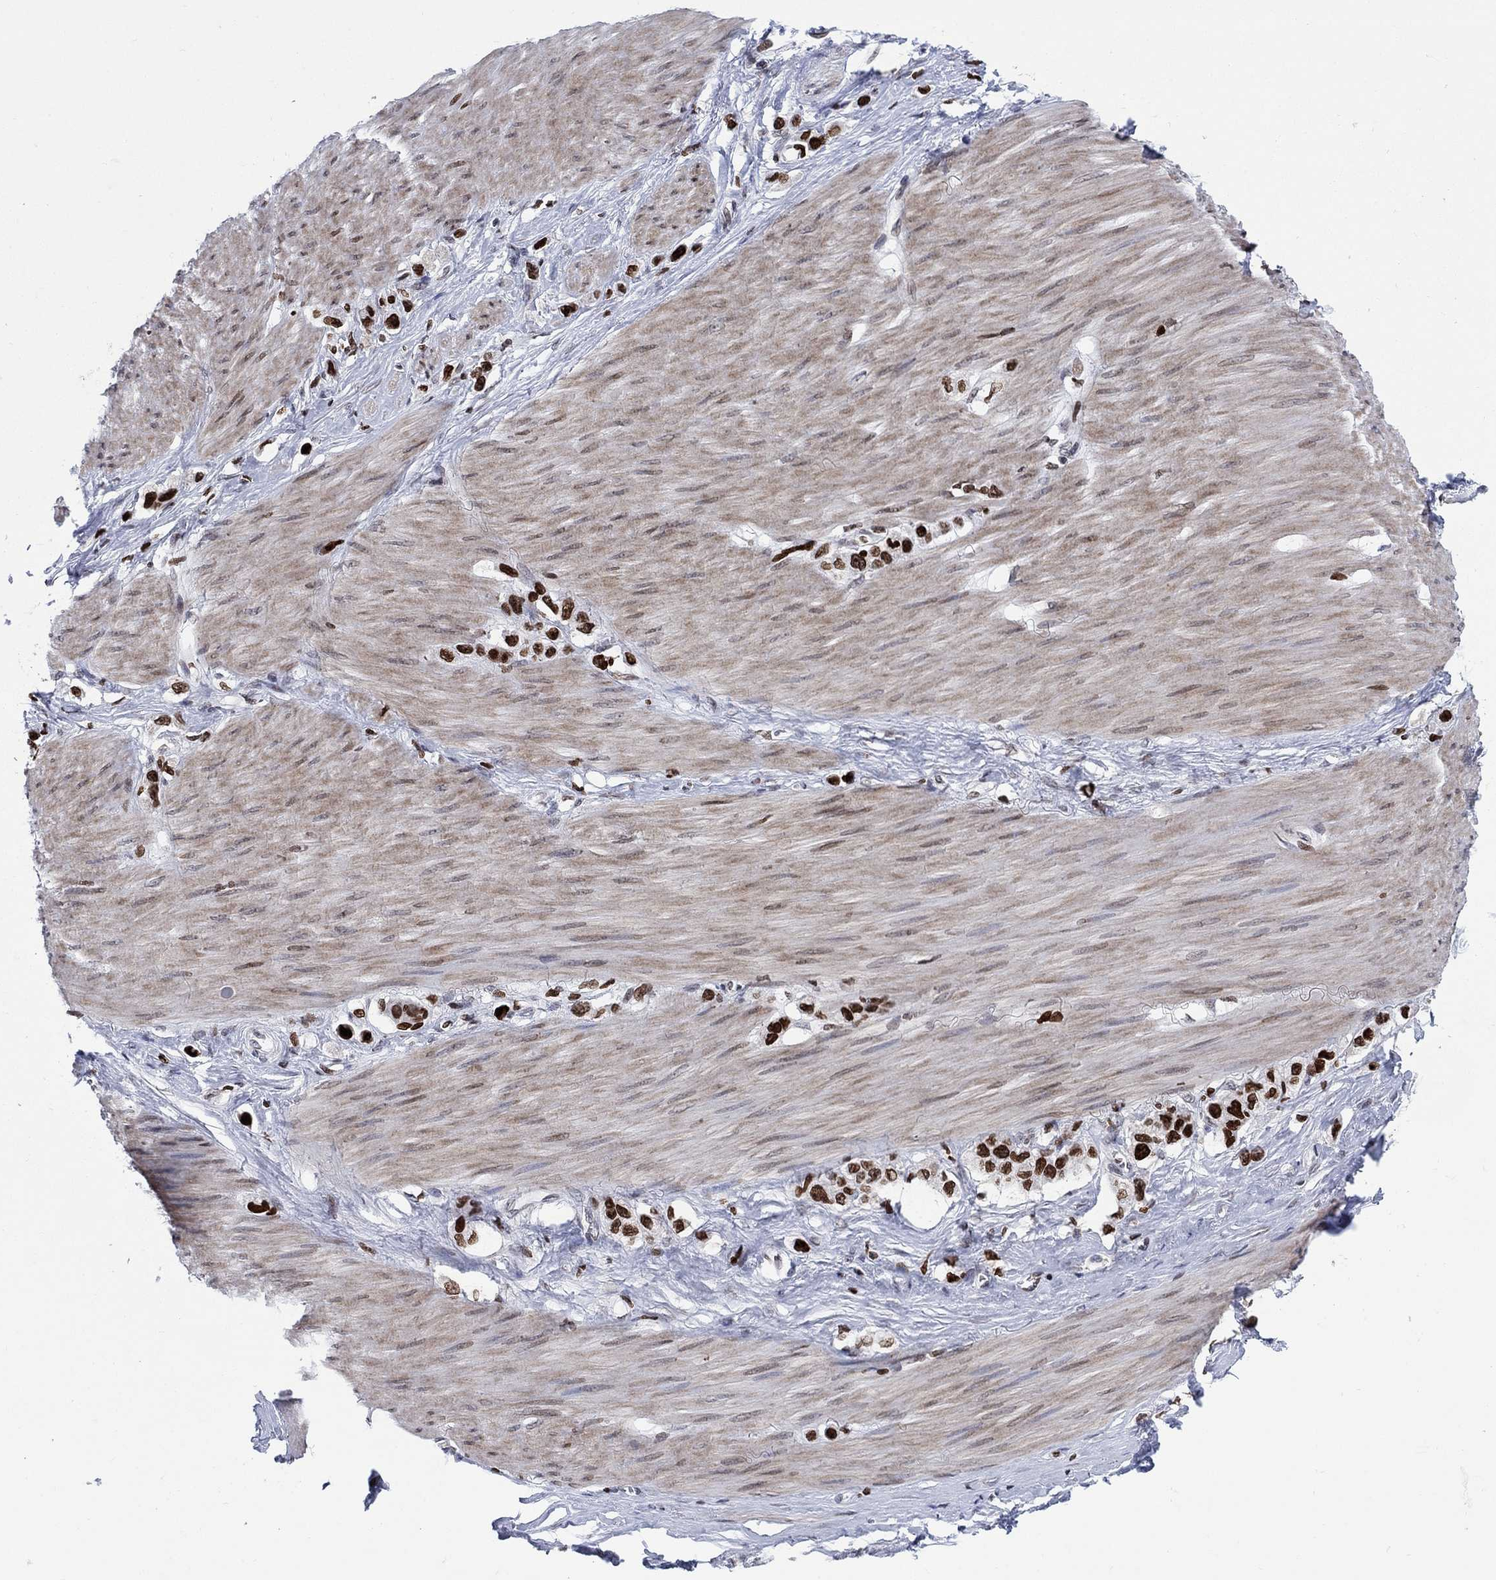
{"staining": {"intensity": "strong", "quantity": ">75%", "location": "nuclear"}, "tissue": "stomach cancer", "cell_type": "Tumor cells", "image_type": "cancer", "snomed": [{"axis": "morphology", "description": "Normal tissue, NOS"}, {"axis": "morphology", "description": "Adenocarcinoma, NOS"}, {"axis": "morphology", "description": "Adenocarcinoma, High grade"}, {"axis": "topography", "description": "Stomach, upper"}, {"axis": "topography", "description": "Stomach"}], "caption": "Immunohistochemical staining of stomach cancer (adenocarcinoma (high-grade)) exhibits high levels of strong nuclear protein expression in approximately >75% of tumor cells.", "gene": "HMGA1", "patient": {"sex": "female", "age": 65}}